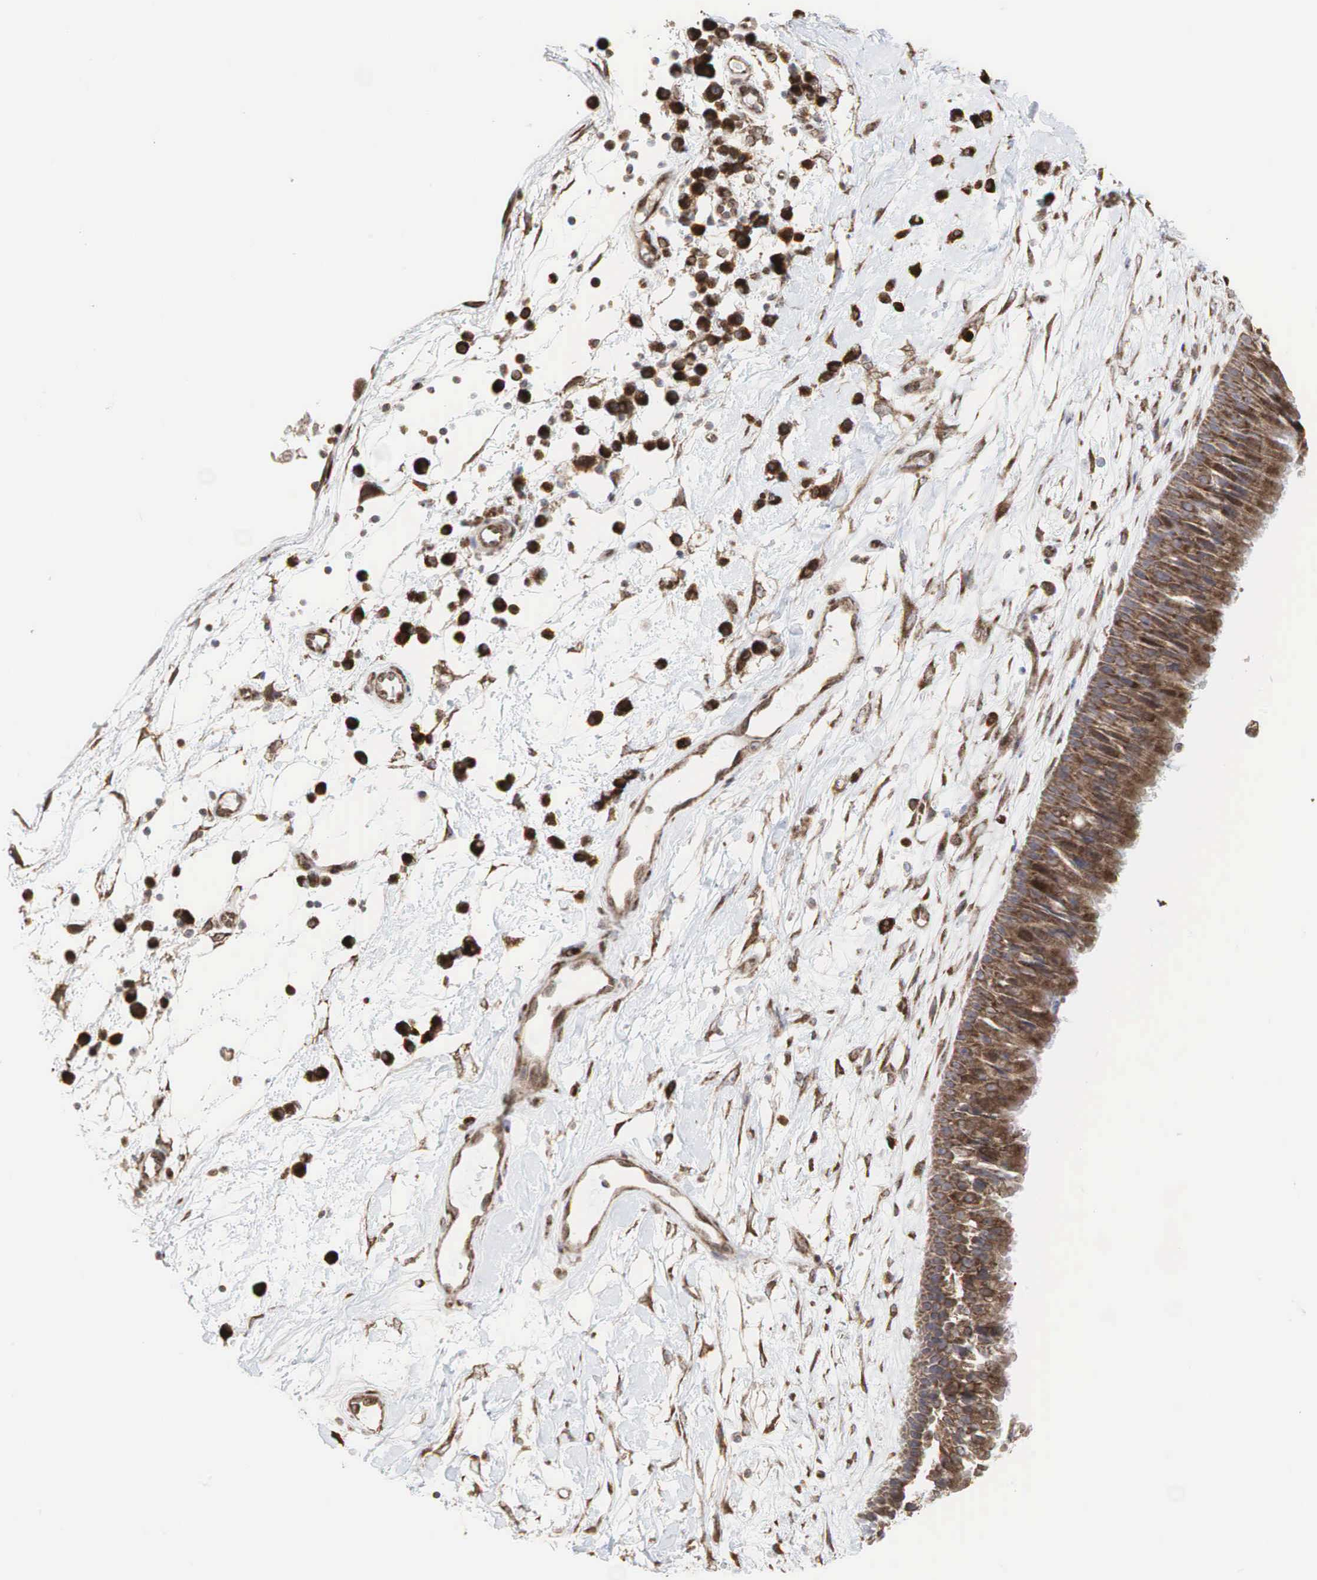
{"staining": {"intensity": "moderate", "quantity": ">75%", "location": "cytoplasmic/membranous"}, "tissue": "nasopharynx", "cell_type": "Respiratory epithelial cells", "image_type": "normal", "snomed": [{"axis": "morphology", "description": "Normal tissue, NOS"}, {"axis": "topography", "description": "Nasopharynx"}], "caption": "A photomicrograph showing moderate cytoplasmic/membranous staining in about >75% of respiratory epithelial cells in benign nasopharynx, as visualized by brown immunohistochemical staining.", "gene": "PABPC5", "patient": {"sex": "male", "age": 13}}